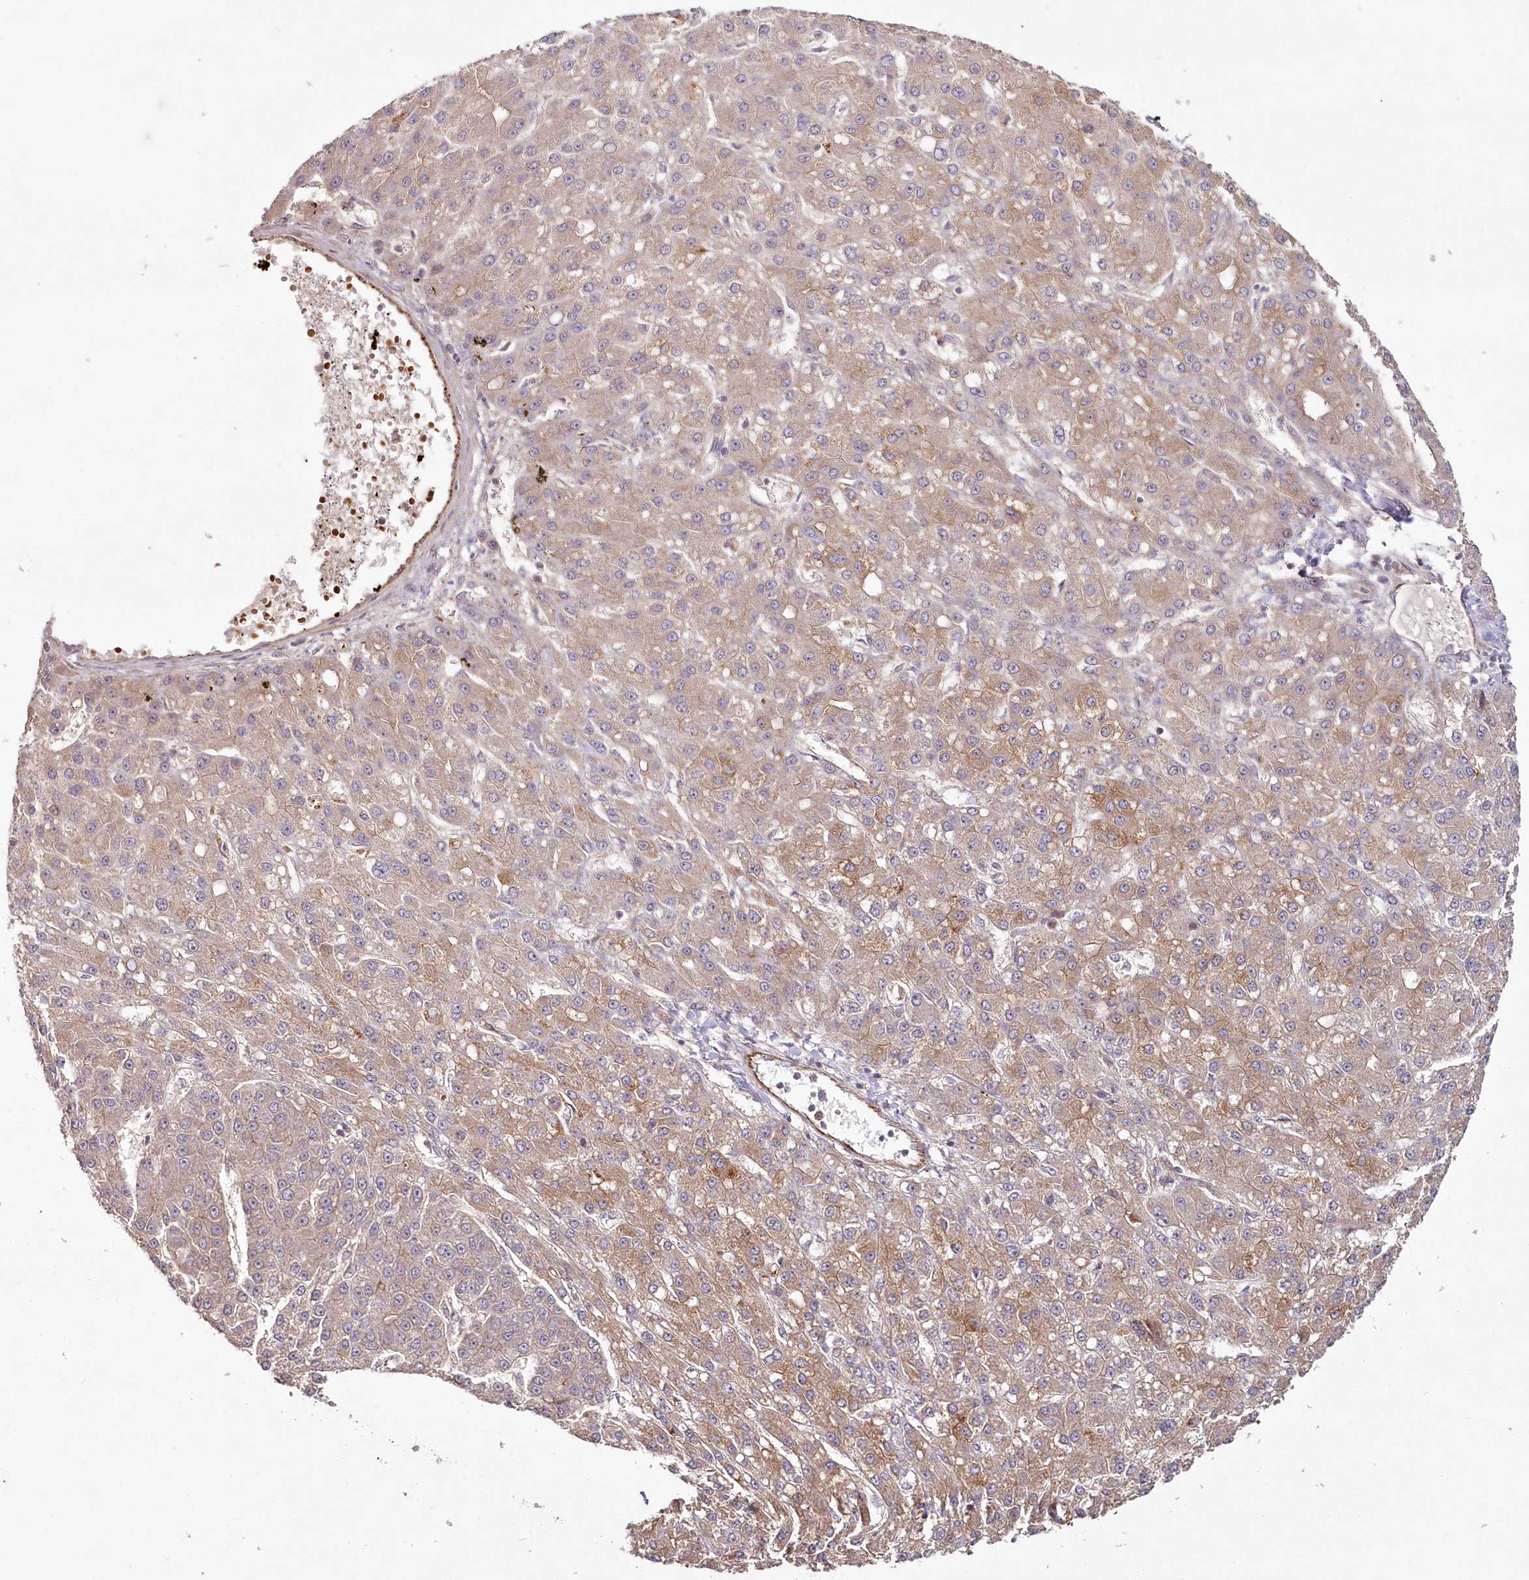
{"staining": {"intensity": "moderate", "quantity": "25%-75%", "location": "cytoplasmic/membranous"}, "tissue": "liver cancer", "cell_type": "Tumor cells", "image_type": "cancer", "snomed": [{"axis": "morphology", "description": "Carcinoma, Hepatocellular, NOS"}, {"axis": "topography", "description": "Liver"}], "caption": "About 25%-75% of tumor cells in hepatocellular carcinoma (liver) show moderate cytoplasmic/membranous protein expression as visualized by brown immunohistochemical staining.", "gene": "HYCC2", "patient": {"sex": "male", "age": 67}}